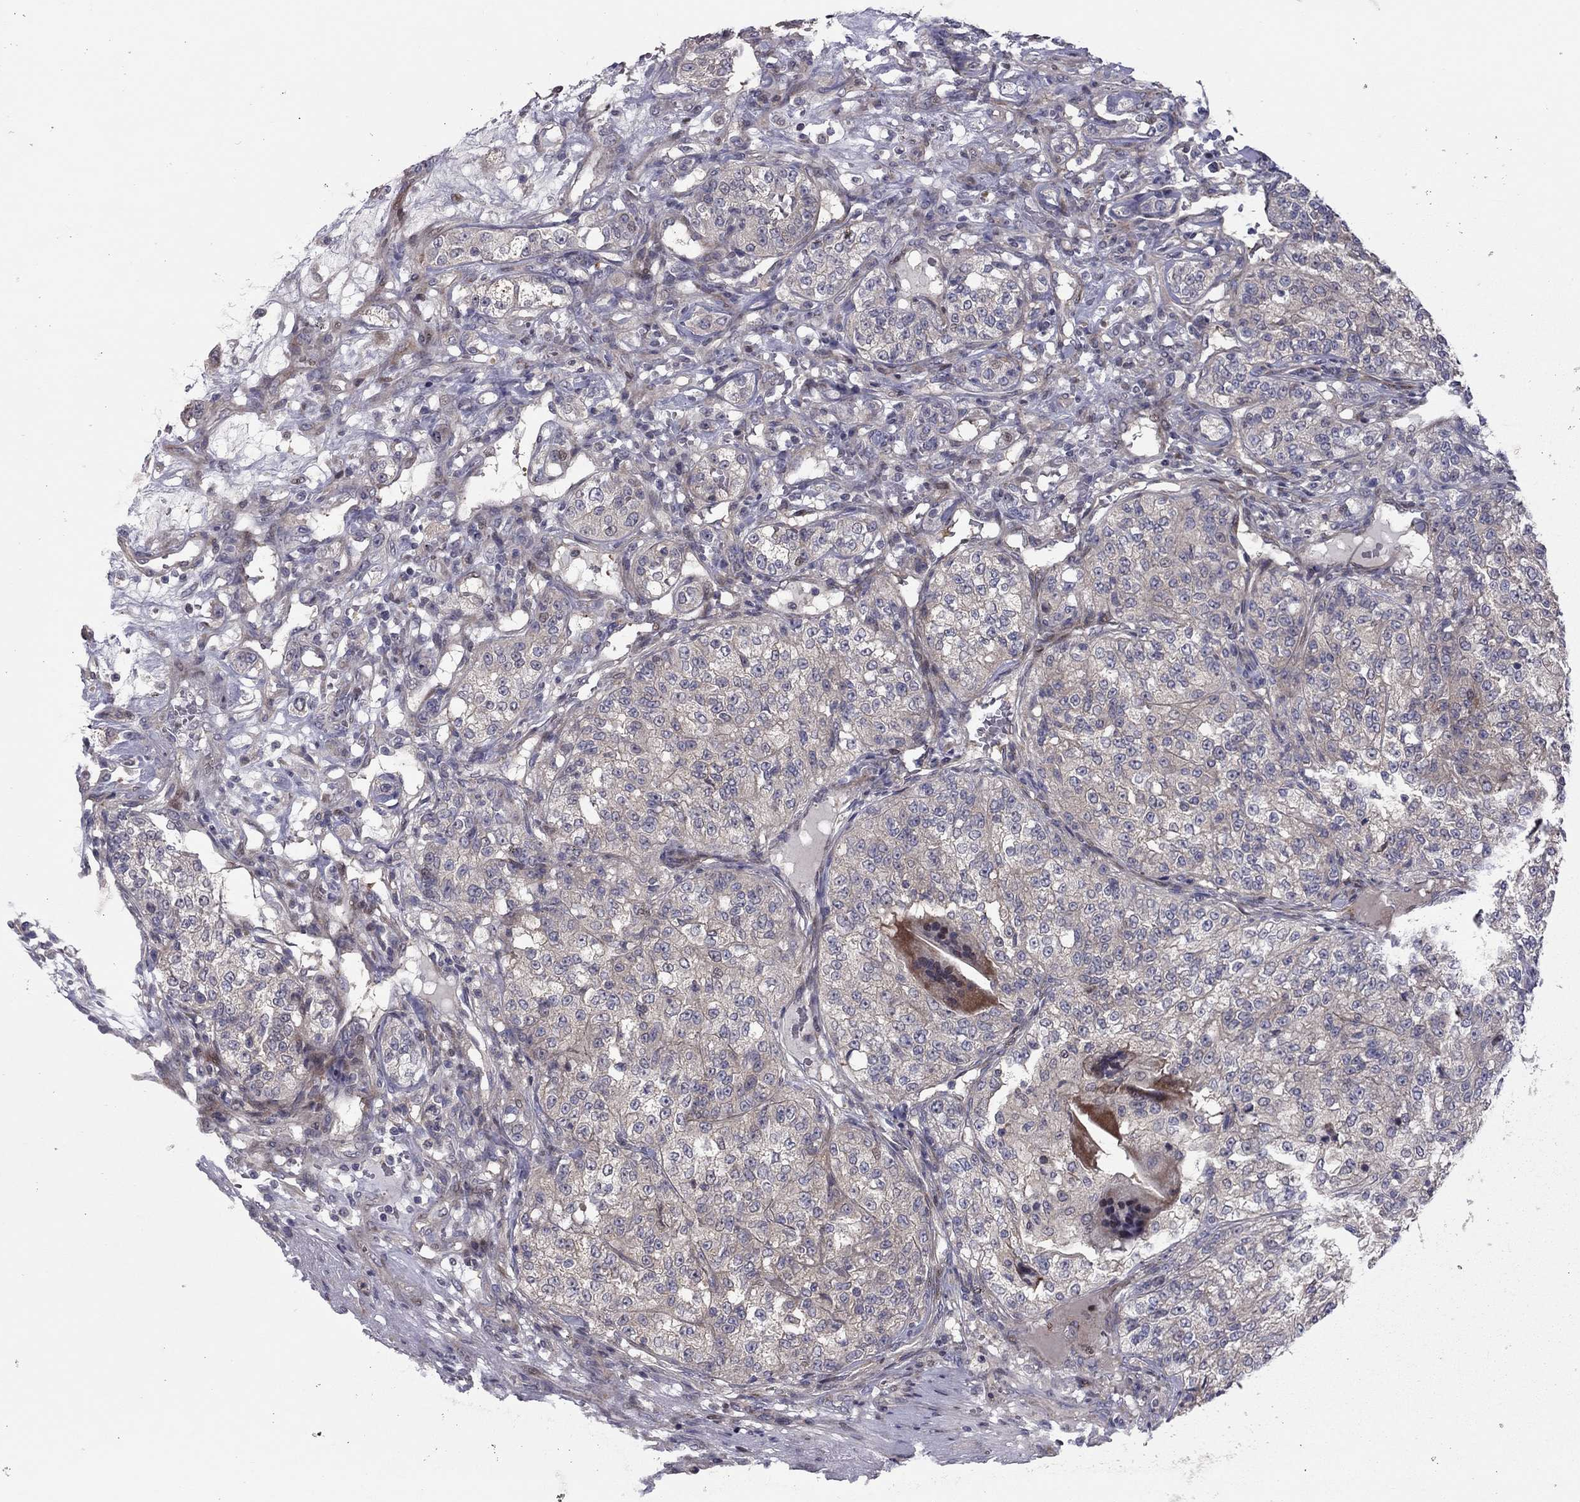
{"staining": {"intensity": "negative", "quantity": "none", "location": "none"}, "tissue": "renal cancer", "cell_type": "Tumor cells", "image_type": "cancer", "snomed": [{"axis": "morphology", "description": "Adenocarcinoma, NOS"}, {"axis": "topography", "description": "Kidney"}], "caption": "Human renal adenocarcinoma stained for a protein using immunohistochemistry displays no staining in tumor cells.", "gene": "DUSP7", "patient": {"sex": "female", "age": 63}}